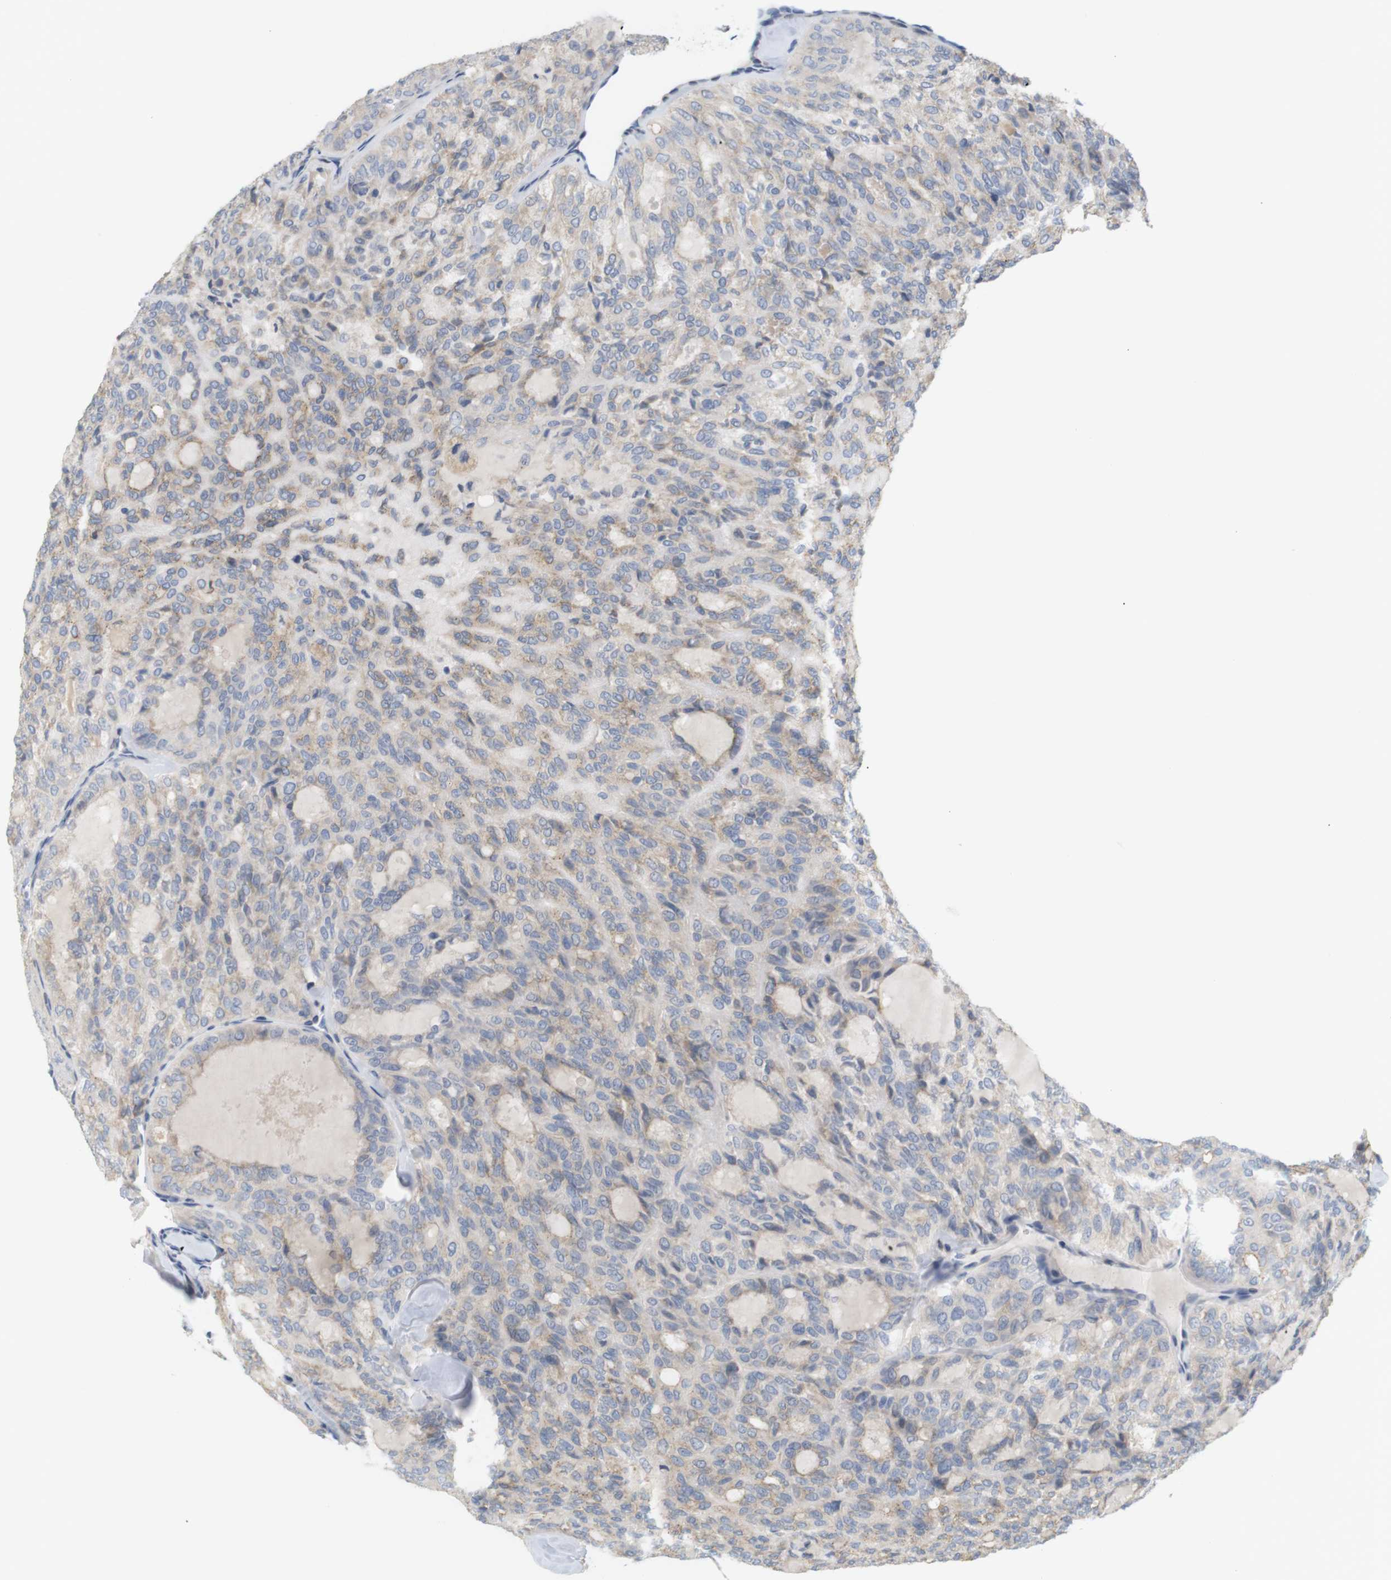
{"staining": {"intensity": "weak", "quantity": ">75%", "location": "cytoplasmic/membranous"}, "tissue": "thyroid cancer", "cell_type": "Tumor cells", "image_type": "cancer", "snomed": [{"axis": "morphology", "description": "Follicular adenoma carcinoma, NOS"}, {"axis": "topography", "description": "Thyroid gland"}], "caption": "Immunohistochemistry (IHC) of follicular adenoma carcinoma (thyroid) reveals low levels of weak cytoplasmic/membranous positivity in about >75% of tumor cells.", "gene": "ITPR1", "patient": {"sex": "male", "age": 75}}